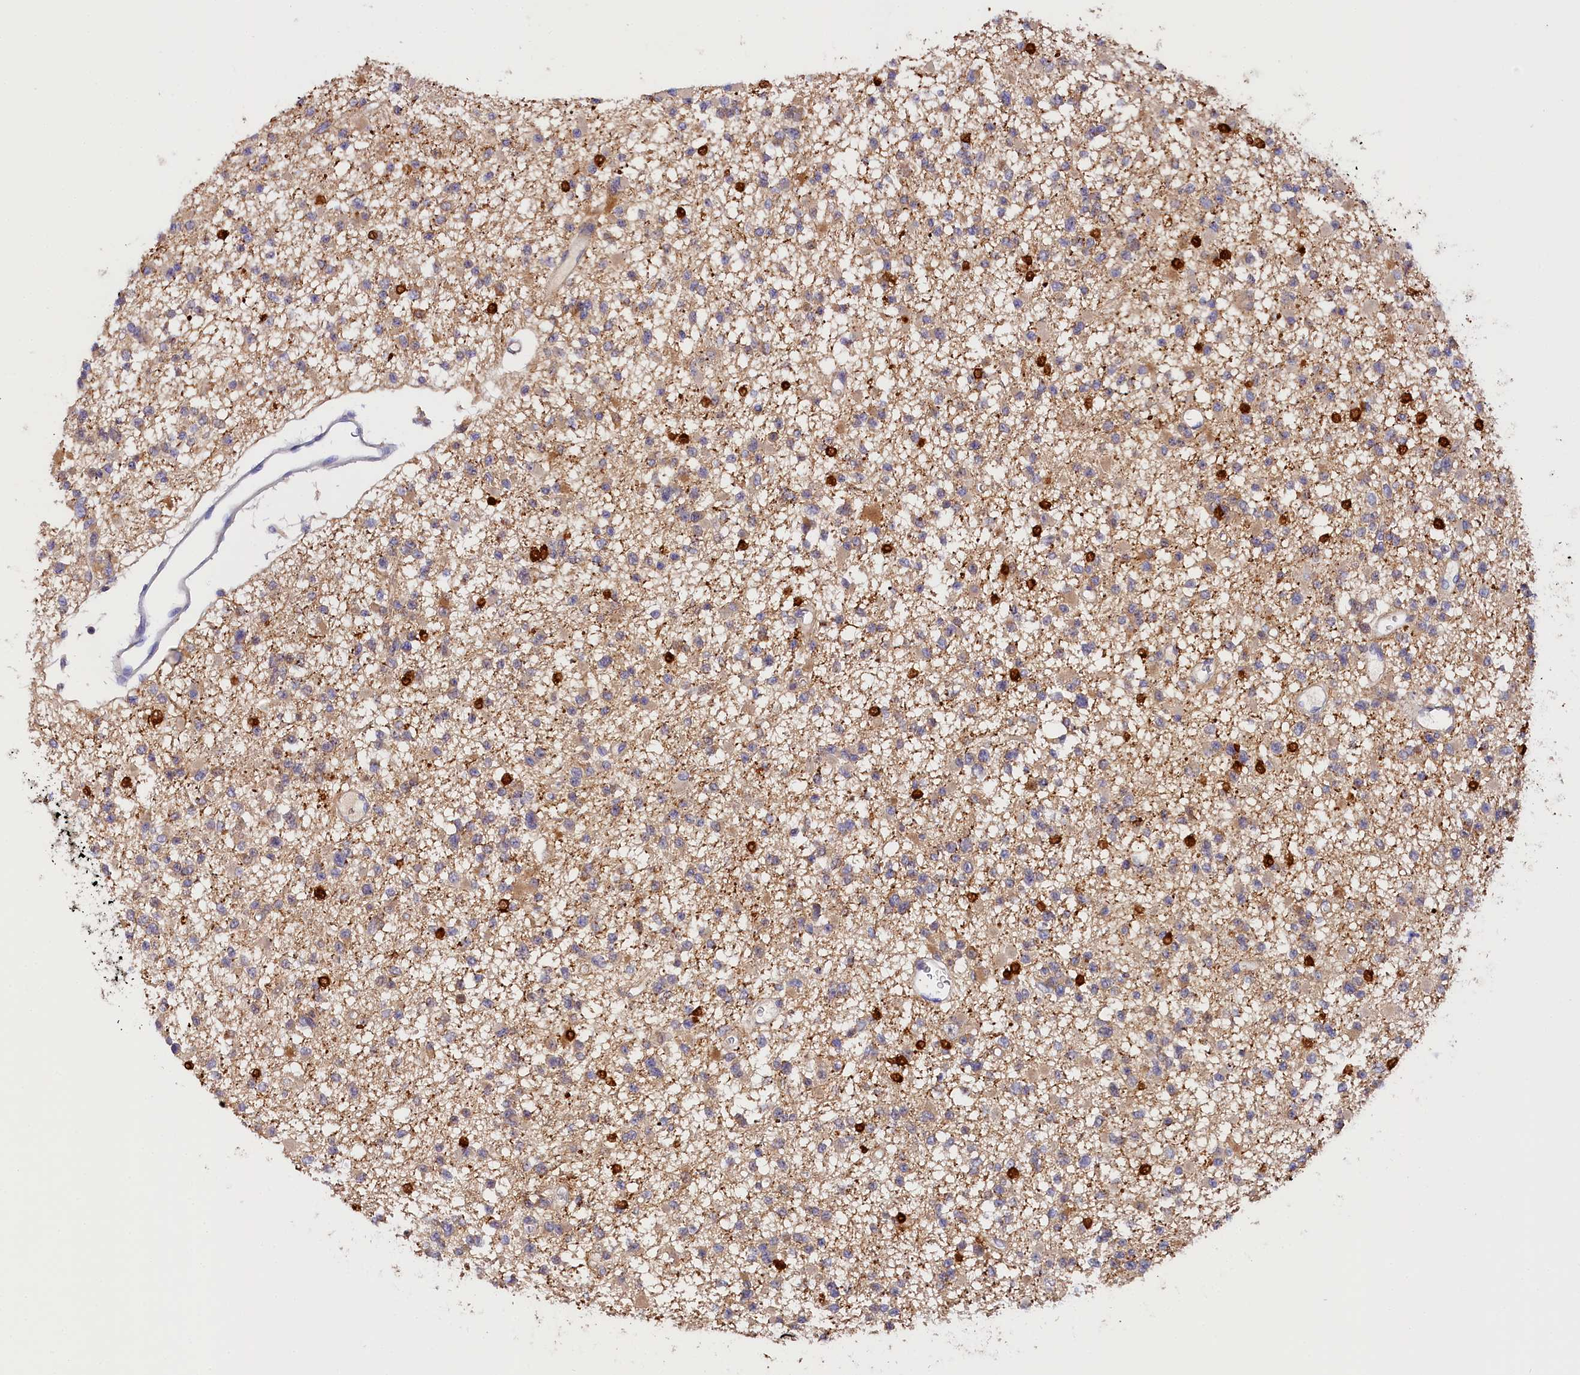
{"staining": {"intensity": "weak", "quantity": "25%-75%", "location": "cytoplasmic/membranous"}, "tissue": "glioma", "cell_type": "Tumor cells", "image_type": "cancer", "snomed": [{"axis": "morphology", "description": "Glioma, malignant, Low grade"}, {"axis": "topography", "description": "Brain"}], "caption": "This image shows immunohistochemistry staining of glioma, with low weak cytoplasmic/membranous staining in about 25%-75% of tumor cells.", "gene": "KATNB1", "patient": {"sex": "female", "age": 22}}